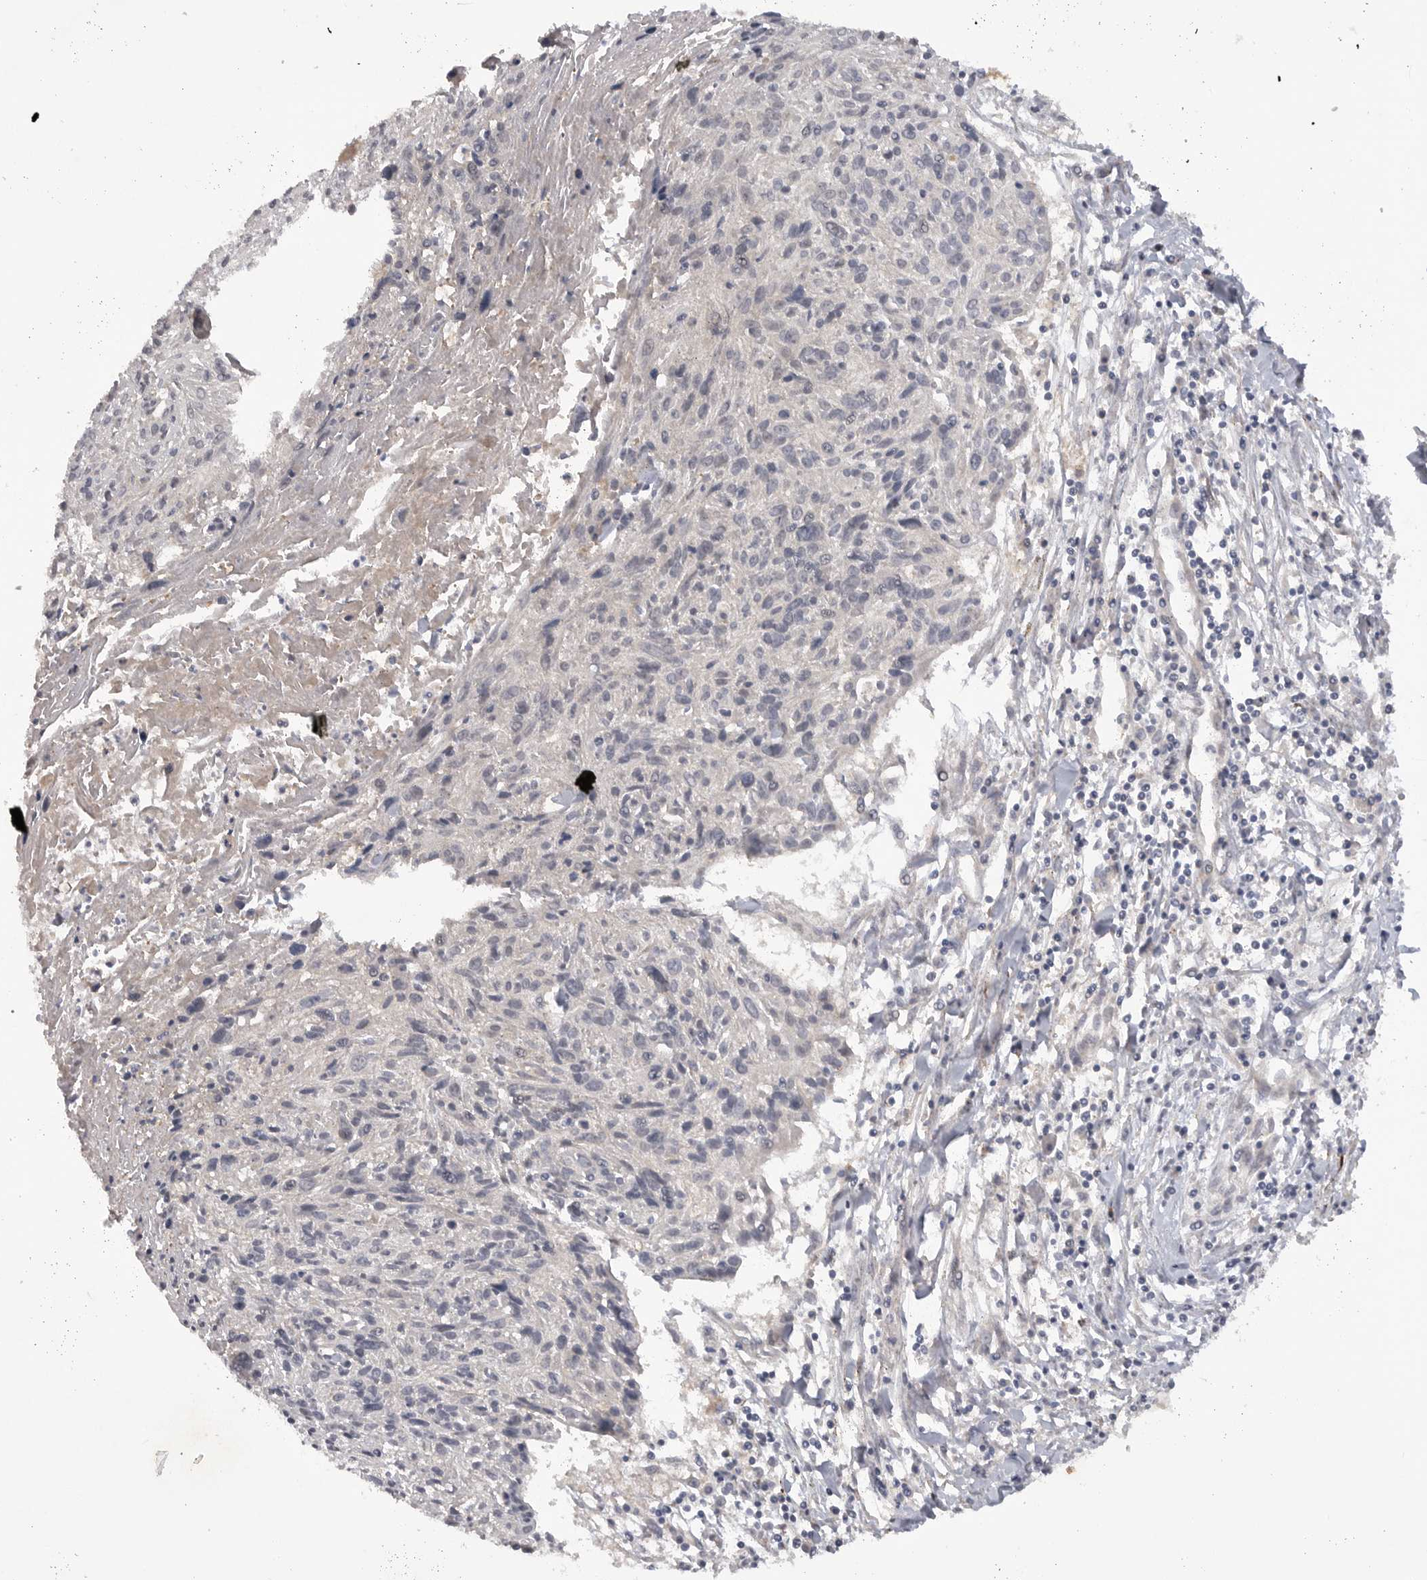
{"staining": {"intensity": "negative", "quantity": "none", "location": "none"}, "tissue": "cervical cancer", "cell_type": "Tumor cells", "image_type": "cancer", "snomed": [{"axis": "morphology", "description": "Squamous cell carcinoma, NOS"}, {"axis": "topography", "description": "Cervix"}], "caption": "Human cervical cancer stained for a protein using immunohistochemistry displays no staining in tumor cells.", "gene": "DHDDS", "patient": {"sex": "female", "age": 51}}